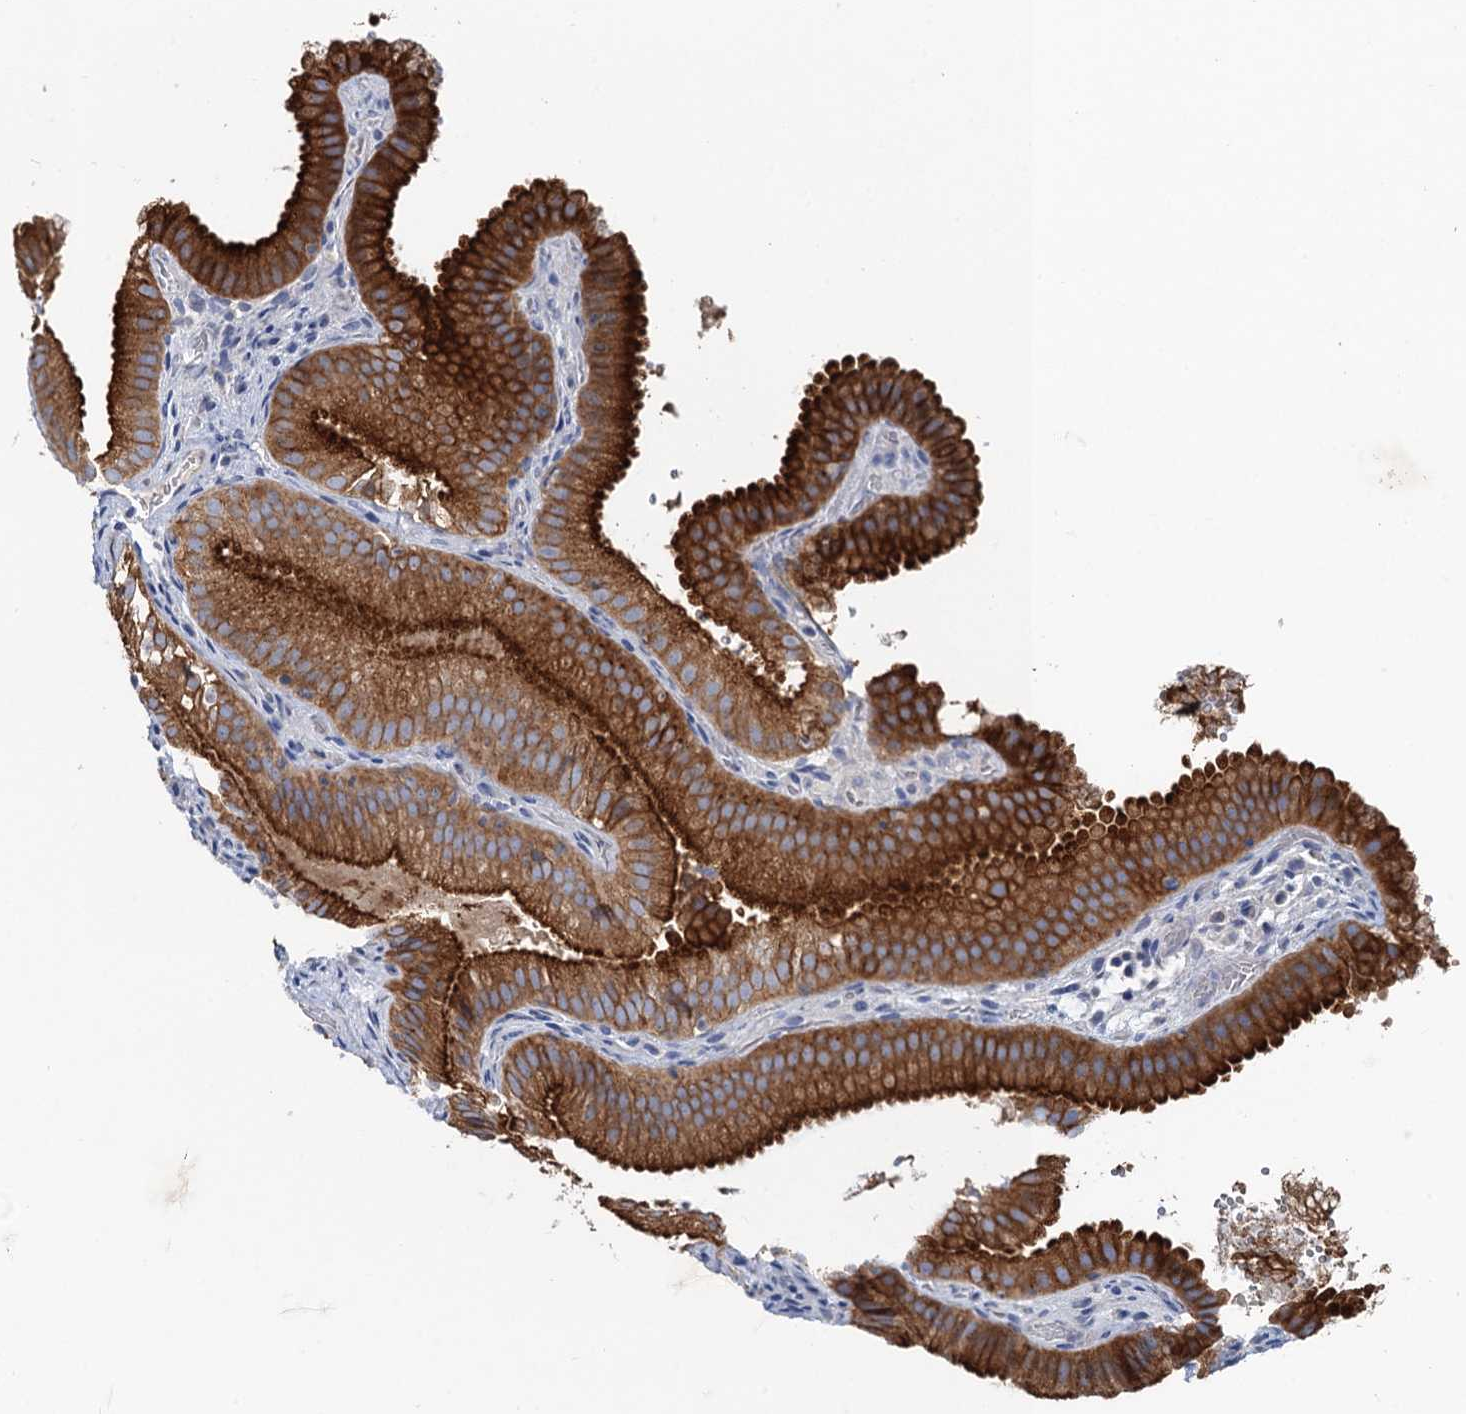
{"staining": {"intensity": "strong", "quantity": ">75%", "location": "cytoplasmic/membranous"}, "tissue": "gallbladder", "cell_type": "Glandular cells", "image_type": "normal", "snomed": [{"axis": "morphology", "description": "Normal tissue, NOS"}, {"axis": "topography", "description": "Gallbladder"}], "caption": "A micrograph of human gallbladder stained for a protein shows strong cytoplasmic/membranous brown staining in glandular cells. (DAB IHC, brown staining for protein, blue staining for nuclei).", "gene": "PLLP", "patient": {"sex": "female", "age": 30}}